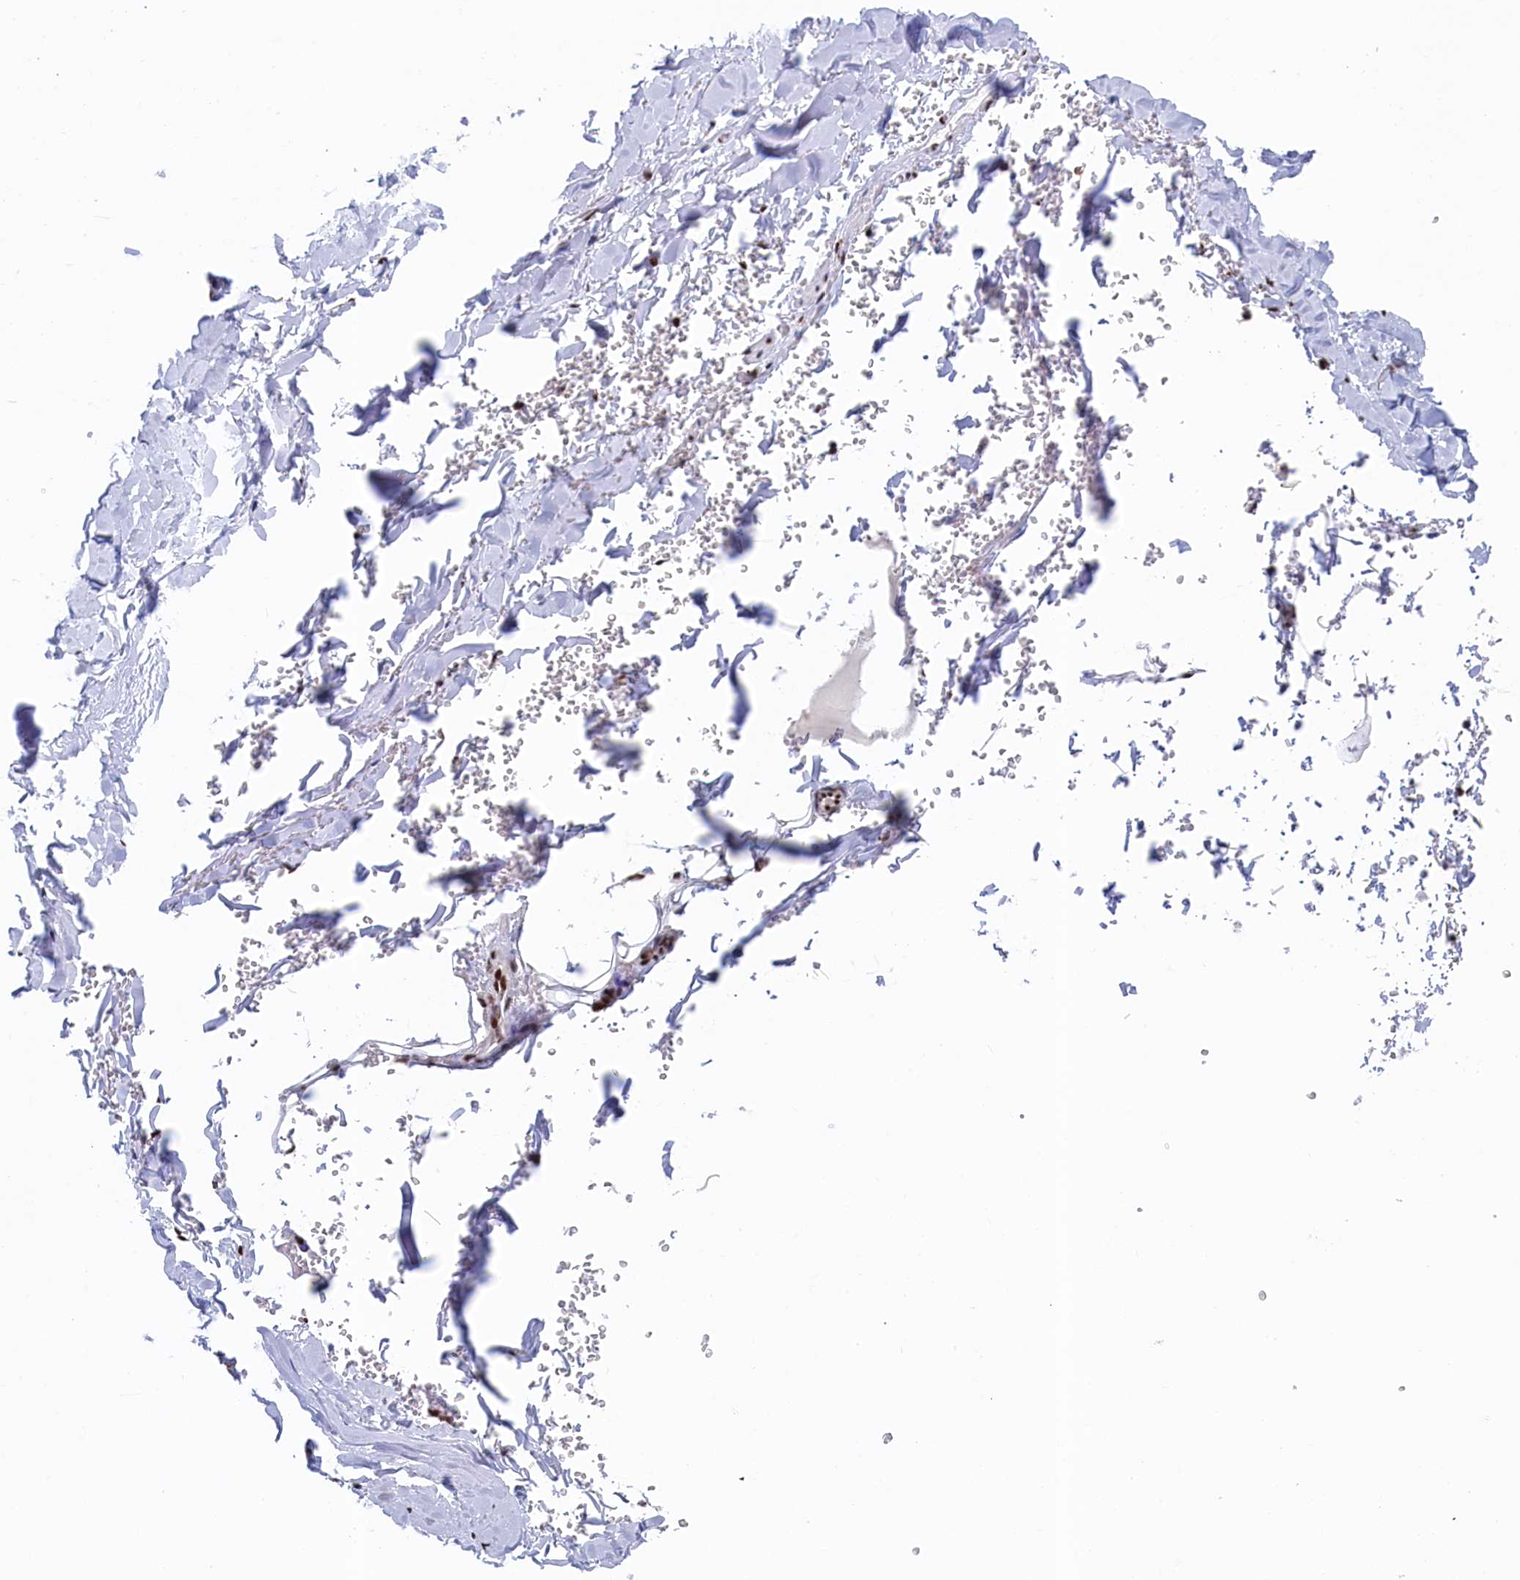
{"staining": {"intensity": "strong", "quantity": ">75%", "location": "nuclear"}, "tissue": "adipose tissue", "cell_type": "Adipocytes", "image_type": "normal", "snomed": [{"axis": "morphology", "description": "Normal tissue, NOS"}, {"axis": "topography", "description": "Cartilage tissue"}], "caption": "Immunohistochemistry (IHC) (DAB (3,3'-diaminobenzidine)) staining of unremarkable adipose tissue exhibits strong nuclear protein expression in about >75% of adipocytes. (IHC, brightfield microscopy, high magnification).", "gene": "MOSPD3", "patient": {"sex": "female", "age": 63}}